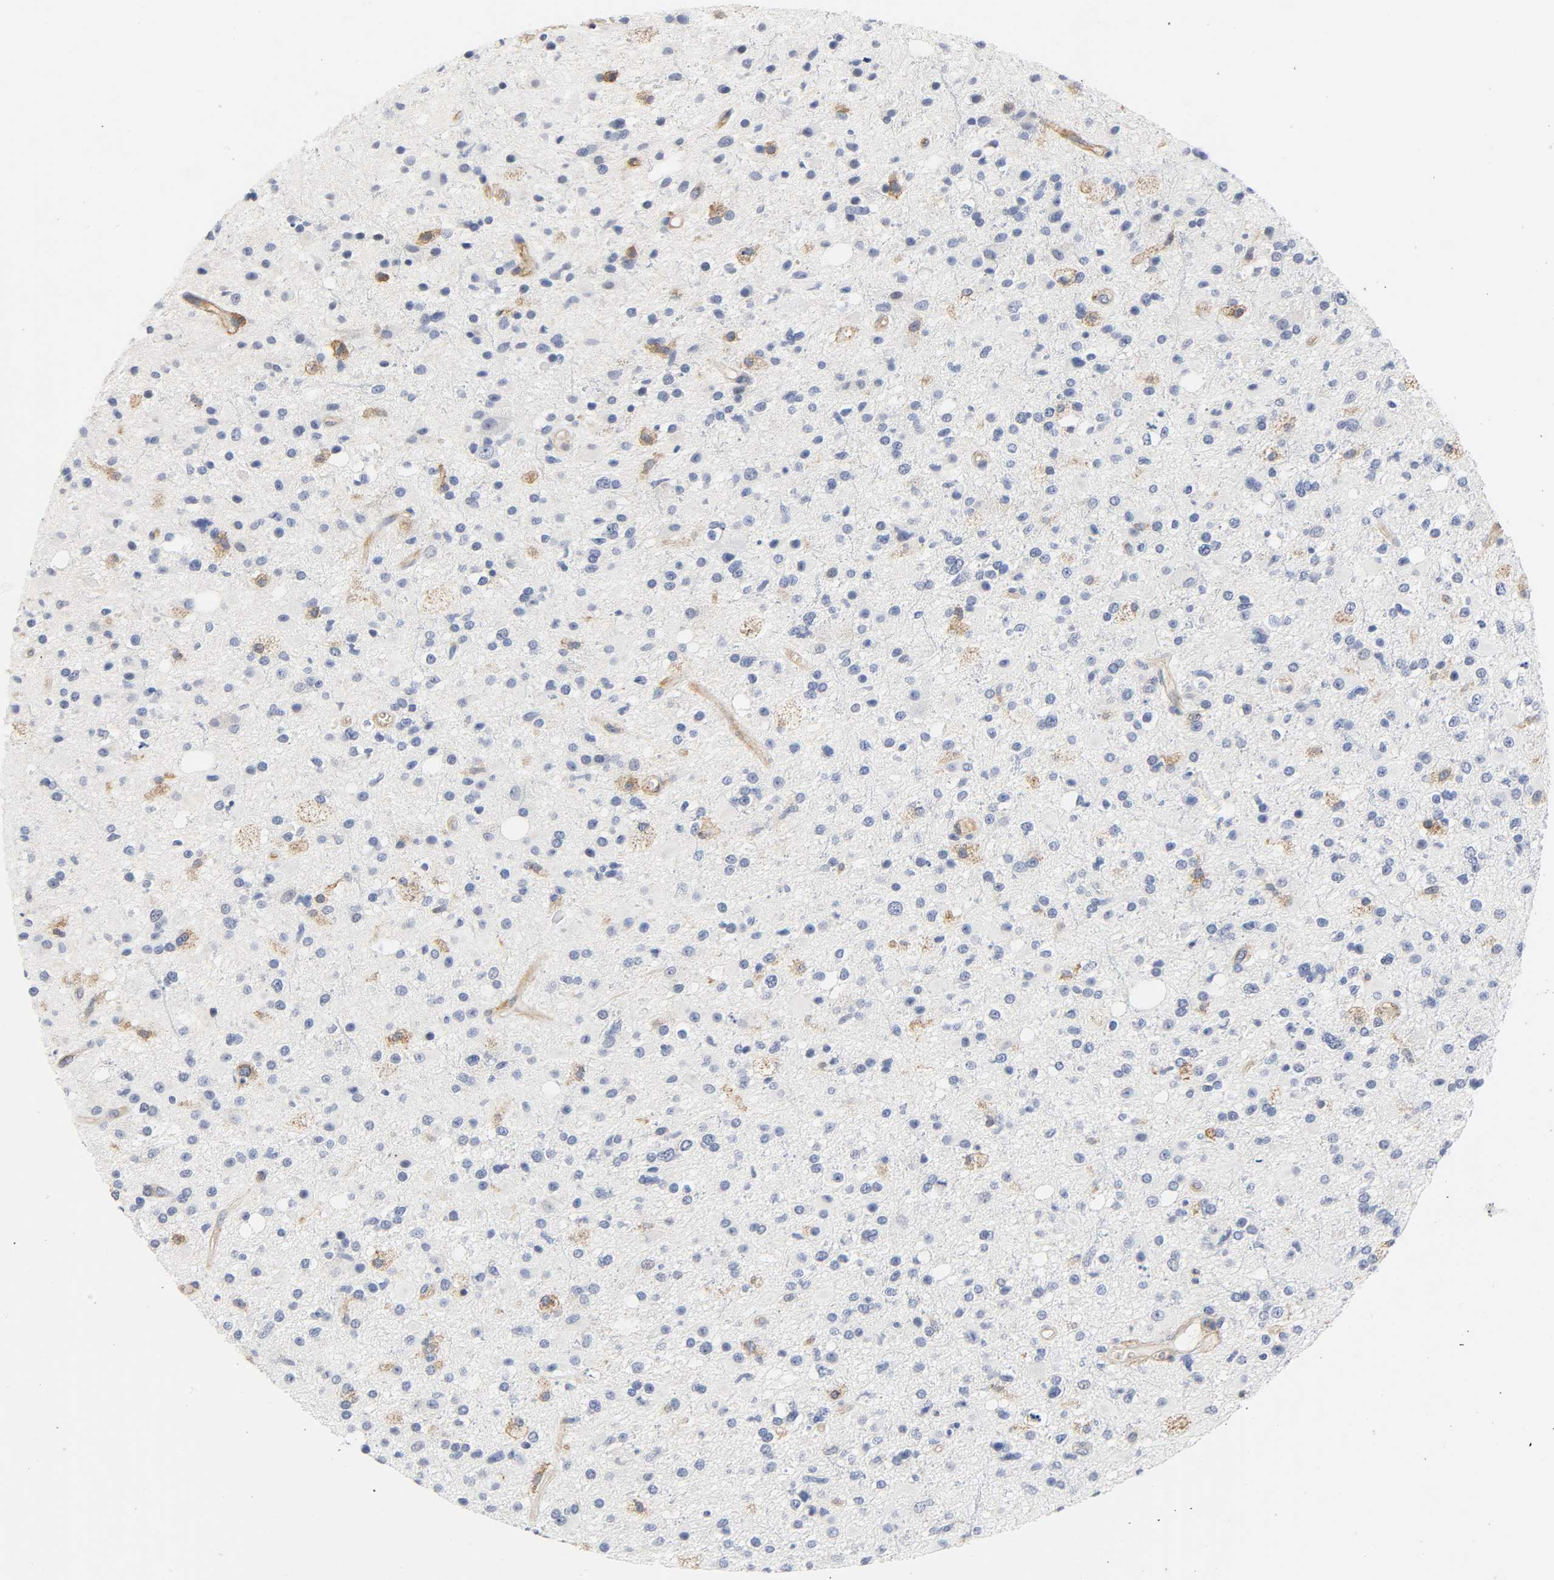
{"staining": {"intensity": "moderate", "quantity": "<25%", "location": "cytoplasmic/membranous"}, "tissue": "glioma", "cell_type": "Tumor cells", "image_type": "cancer", "snomed": [{"axis": "morphology", "description": "Glioma, malignant, High grade"}, {"axis": "topography", "description": "Brain"}], "caption": "Tumor cells reveal low levels of moderate cytoplasmic/membranous positivity in approximately <25% of cells in human glioma. The staining was performed using DAB, with brown indicating positive protein expression. Nuclei are stained blue with hematoxylin.", "gene": "CD2AP", "patient": {"sex": "male", "age": 33}}